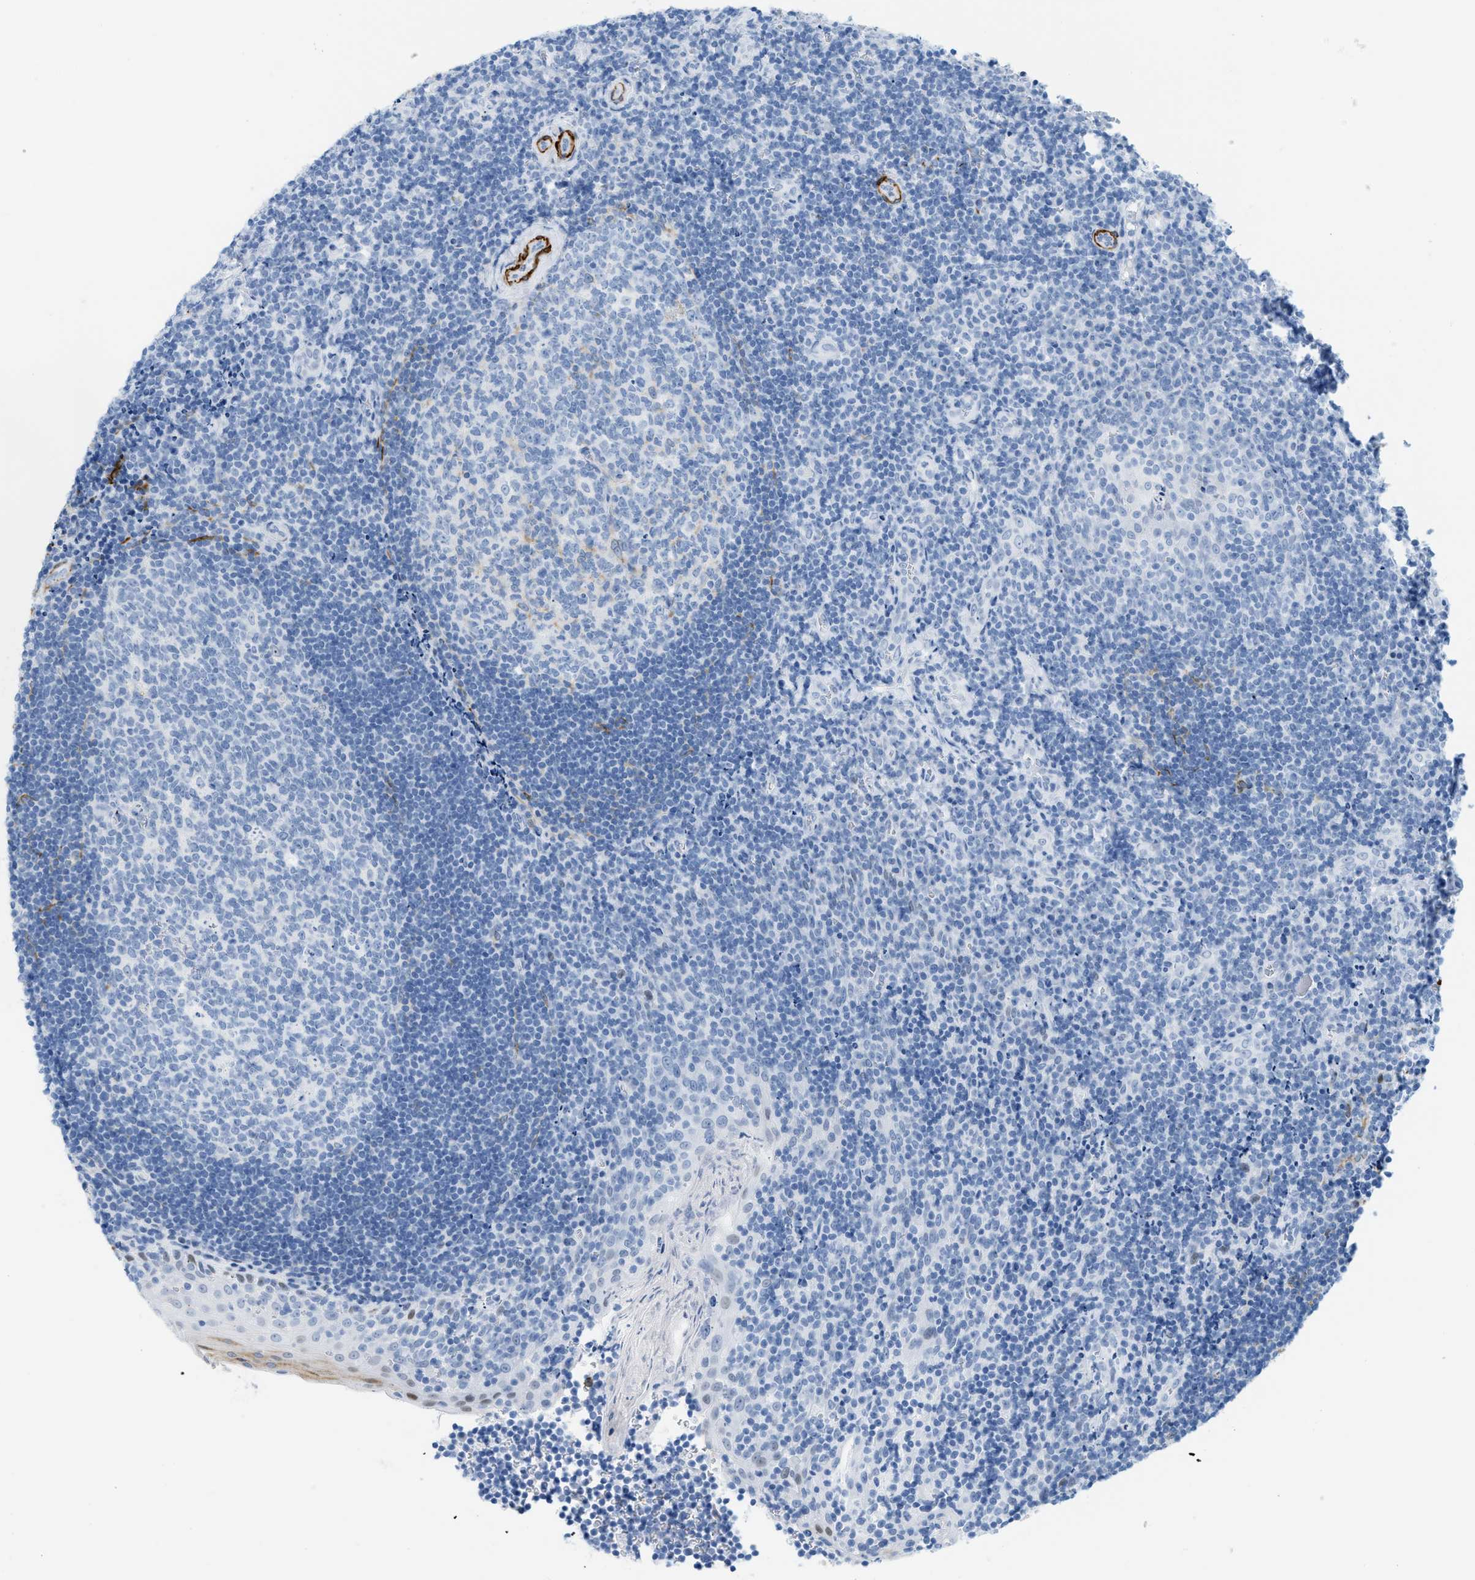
{"staining": {"intensity": "negative", "quantity": "none", "location": "none"}, "tissue": "tonsil", "cell_type": "Germinal center cells", "image_type": "normal", "snomed": [{"axis": "morphology", "description": "Normal tissue, NOS"}, {"axis": "morphology", "description": "Inflammation, NOS"}, {"axis": "topography", "description": "Tonsil"}], "caption": "Immunohistochemistry (IHC) photomicrograph of unremarkable human tonsil stained for a protein (brown), which demonstrates no staining in germinal center cells.", "gene": "DES", "patient": {"sex": "female", "age": 31}}